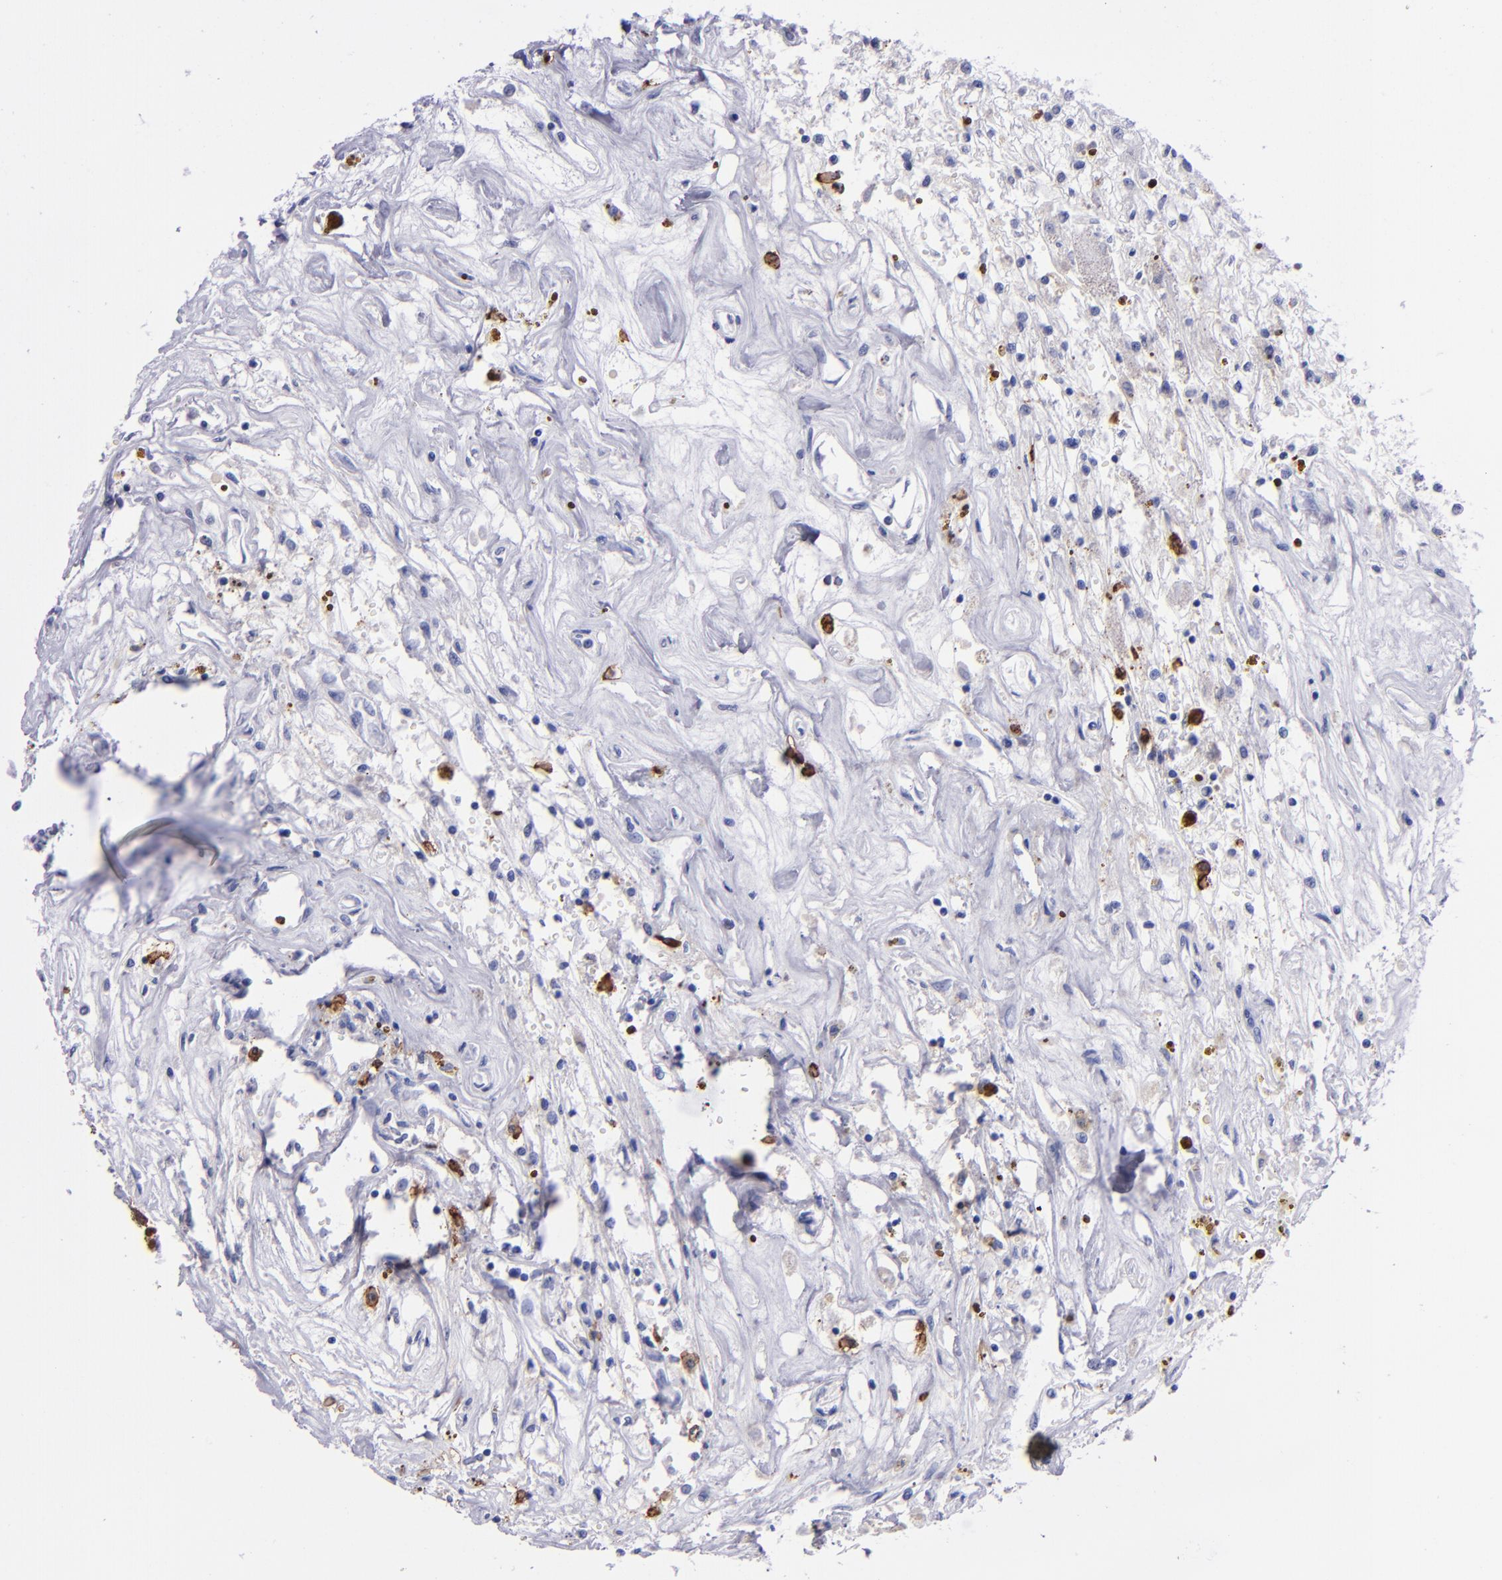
{"staining": {"intensity": "negative", "quantity": "none", "location": "none"}, "tissue": "renal cancer", "cell_type": "Tumor cells", "image_type": "cancer", "snomed": [{"axis": "morphology", "description": "Adenocarcinoma, NOS"}, {"axis": "topography", "description": "Kidney"}], "caption": "Adenocarcinoma (renal) was stained to show a protein in brown. There is no significant expression in tumor cells.", "gene": "CD38", "patient": {"sex": "male", "age": 78}}